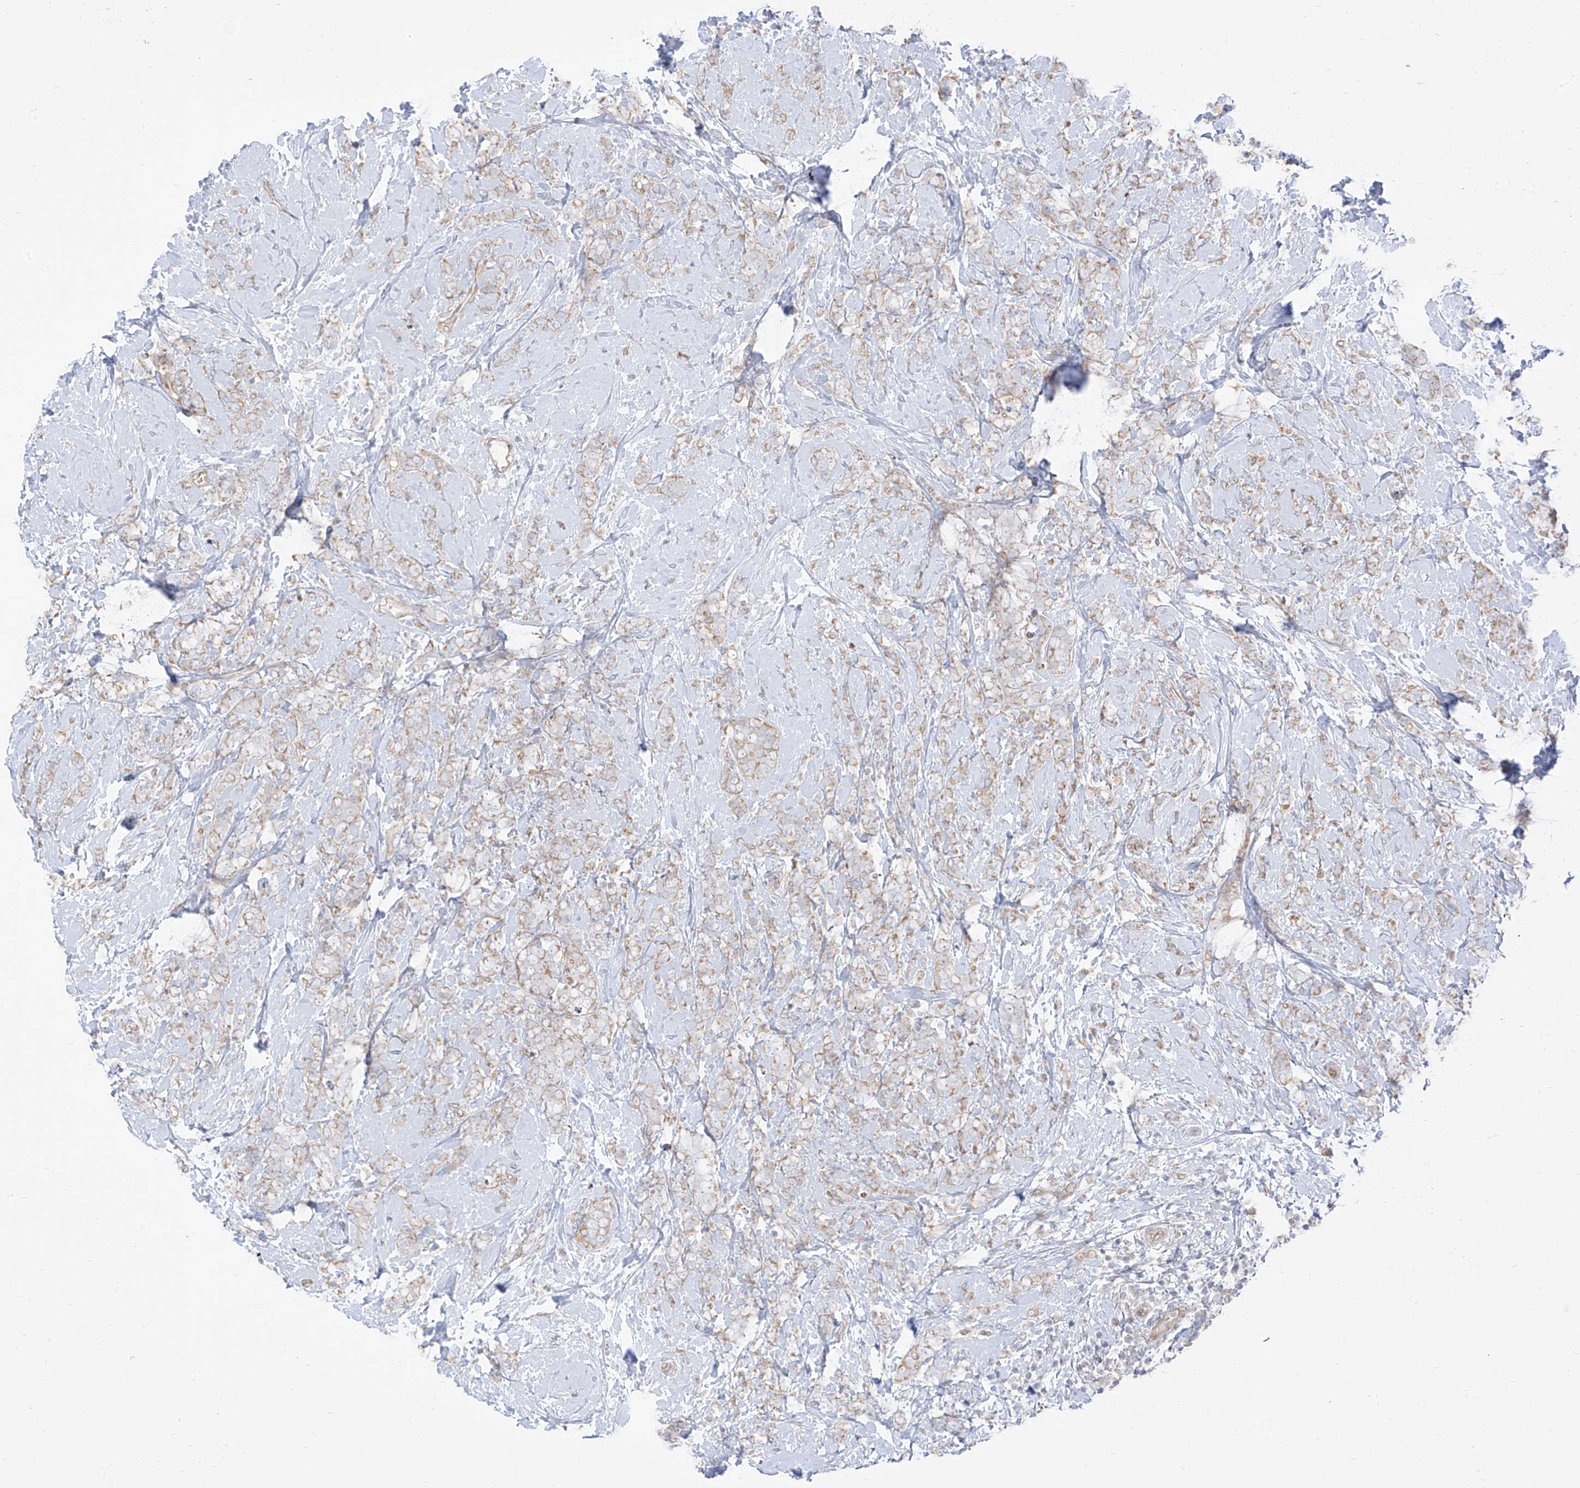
{"staining": {"intensity": "weak", "quantity": "<25%", "location": "cytoplasmic/membranous"}, "tissue": "breast cancer", "cell_type": "Tumor cells", "image_type": "cancer", "snomed": [{"axis": "morphology", "description": "Lobular carcinoma"}, {"axis": "topography", "description": "Breast"}], "caption": "The immunohistochemistry (IHC) image has no significant expression in tumor cells of breast cancer tissue. (Stains: DAB (3,3'-diaminobenzidine) immunohistochemistry with hematoxylin counter stain, Microscopy: brightfield microscopy at high magnification).", "gene": "EPHX4", "patient": {"sex": "female", "age": 58}}